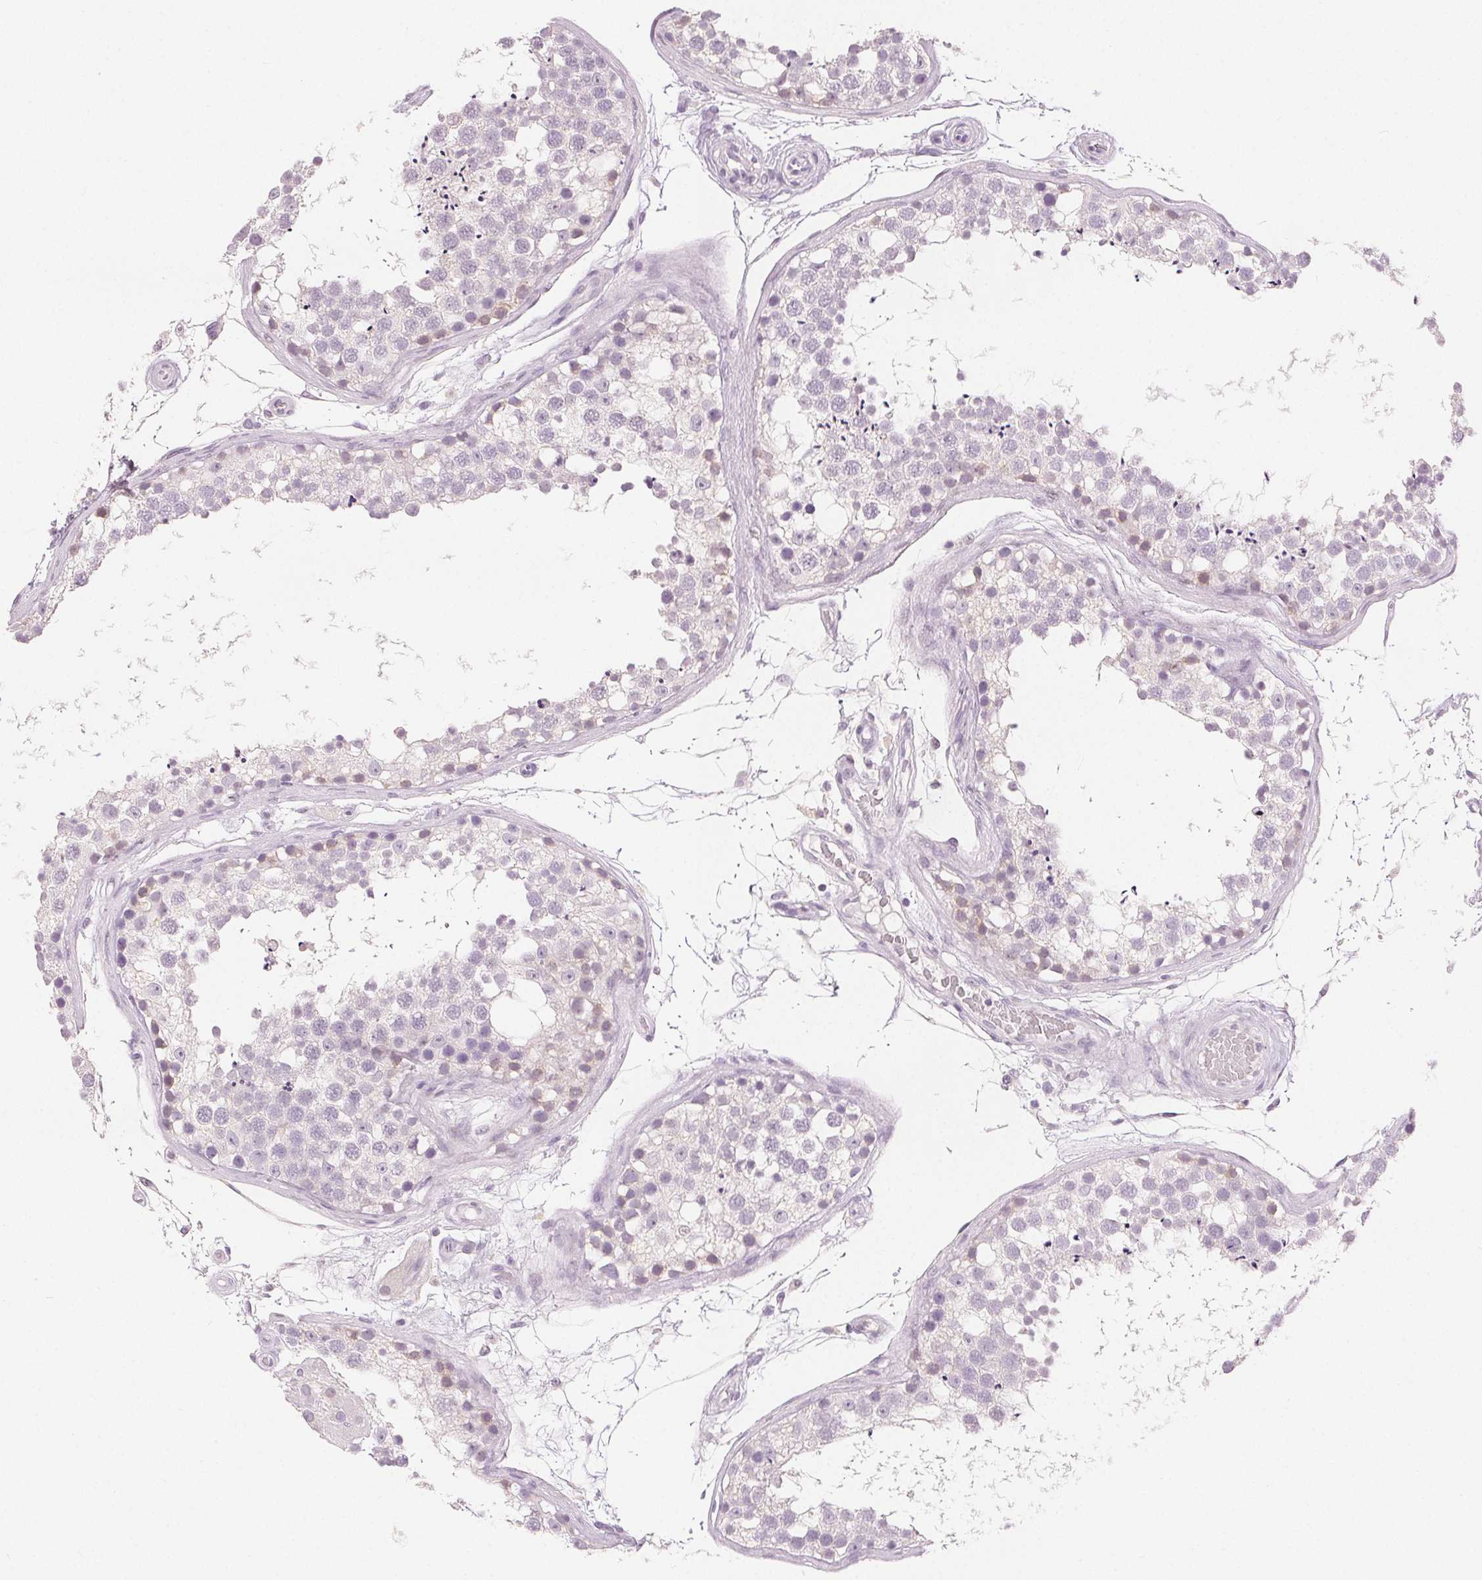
{"staining": {"intensity": "negative", "quantity": "none", "location": "none"}, "tissue": "testis", "cell_type": "Cells in seminiferous ducts", "image_type": "normal", "snomed": [{"axis": "morphology", "description": "Normal tissue, NOS"}, {"axis": "morphology", "description": "Seminoma, NOS"}, {"axis": "topography", "description": "Testis"}], "caption": "High magnification brightfield microscopy of normal testis stained with DAB (3,3'-diaminobenzidine) (brown) and counterstained with hematoxylin (blue): cells in seminiferous ducts show no significant staining. The staining is performed using DAB (3,3'-diaminobenzidine) brown chromogen with nuclei counter-stained in using hematoxylin.", "gene": "CA12", "patient": {"sex": "male", "age": 65}}